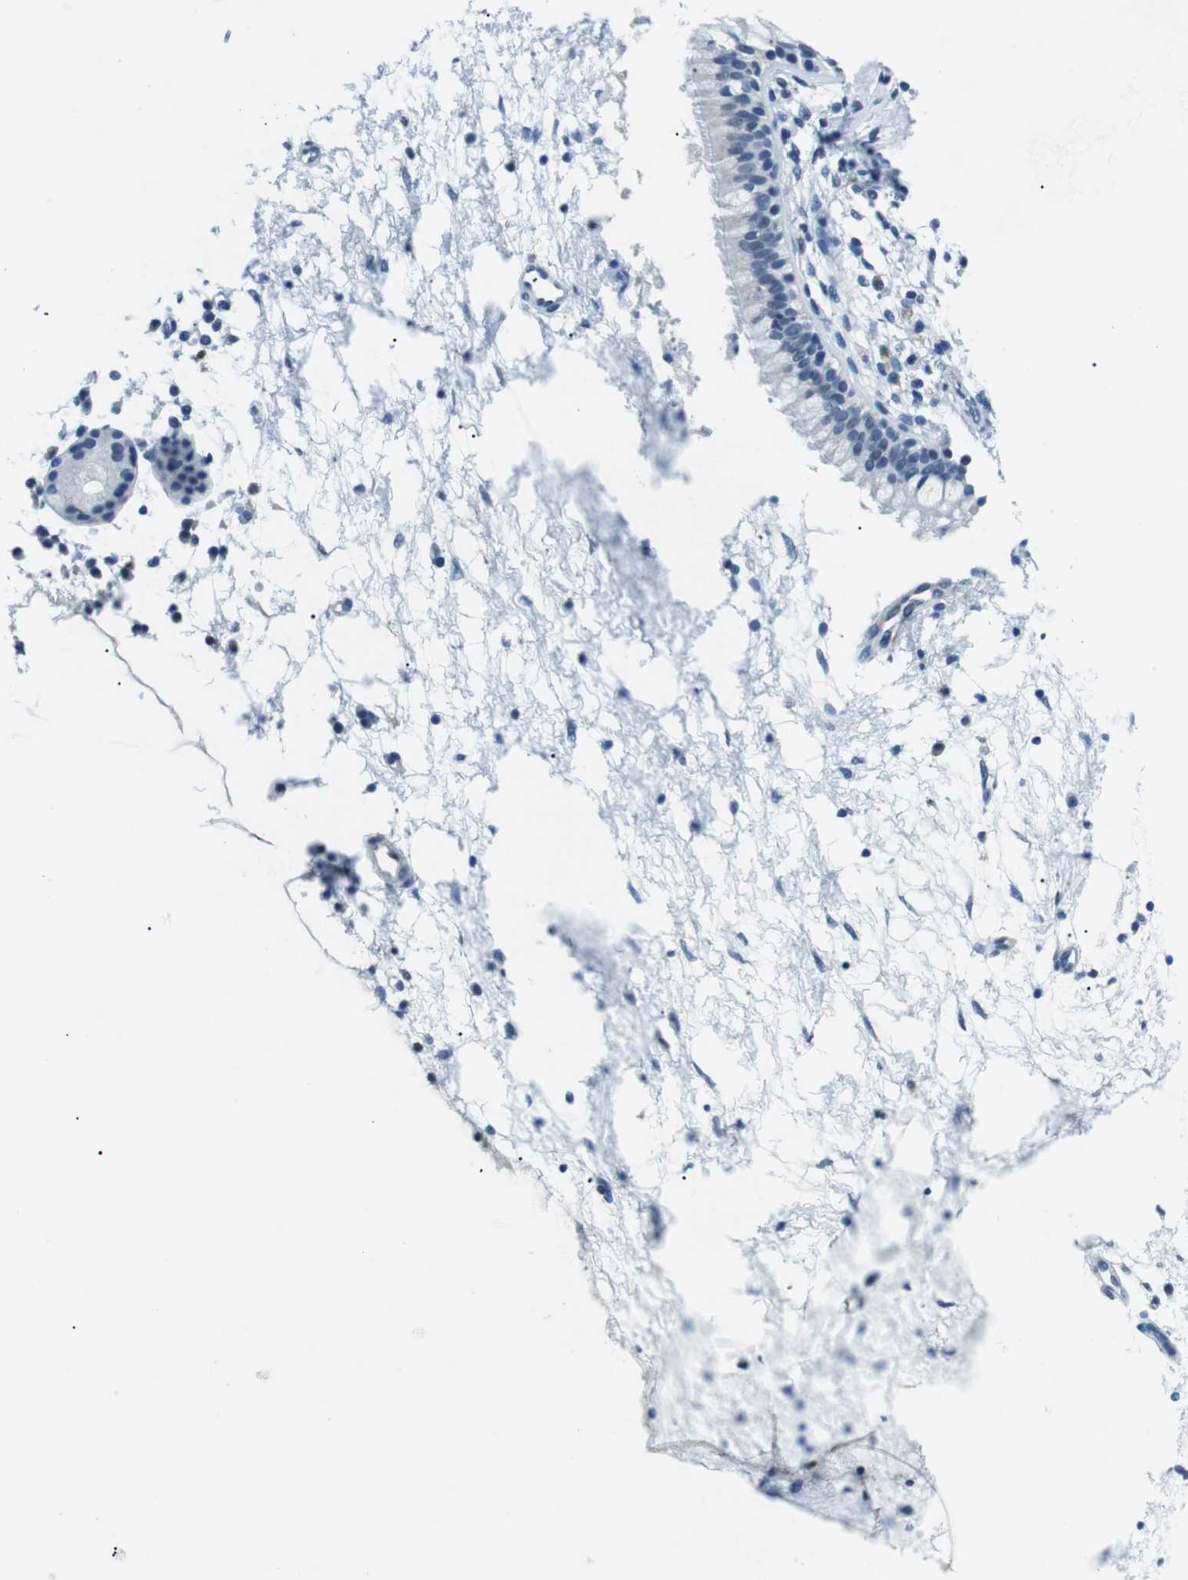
{"staining": {"intensity": "negative", "quantity": "none", "location": "none"}, "tissue": "nasopharynx", "cell_type": "Respiratory epithelial cells", "image_type": "normal", "snomed": [{"axis": "morphology", "description": "Normal tissue, NOS"}, {"axis": "topography", "description": "Nasopharynx"}], "caption": "A micrograph of nasopharynx stained for a protein demonstrates no brown staining in respiratory epithelial cells.", "gene": "ST6GAL1", "patient": {"sex": "male", "age": 21}}